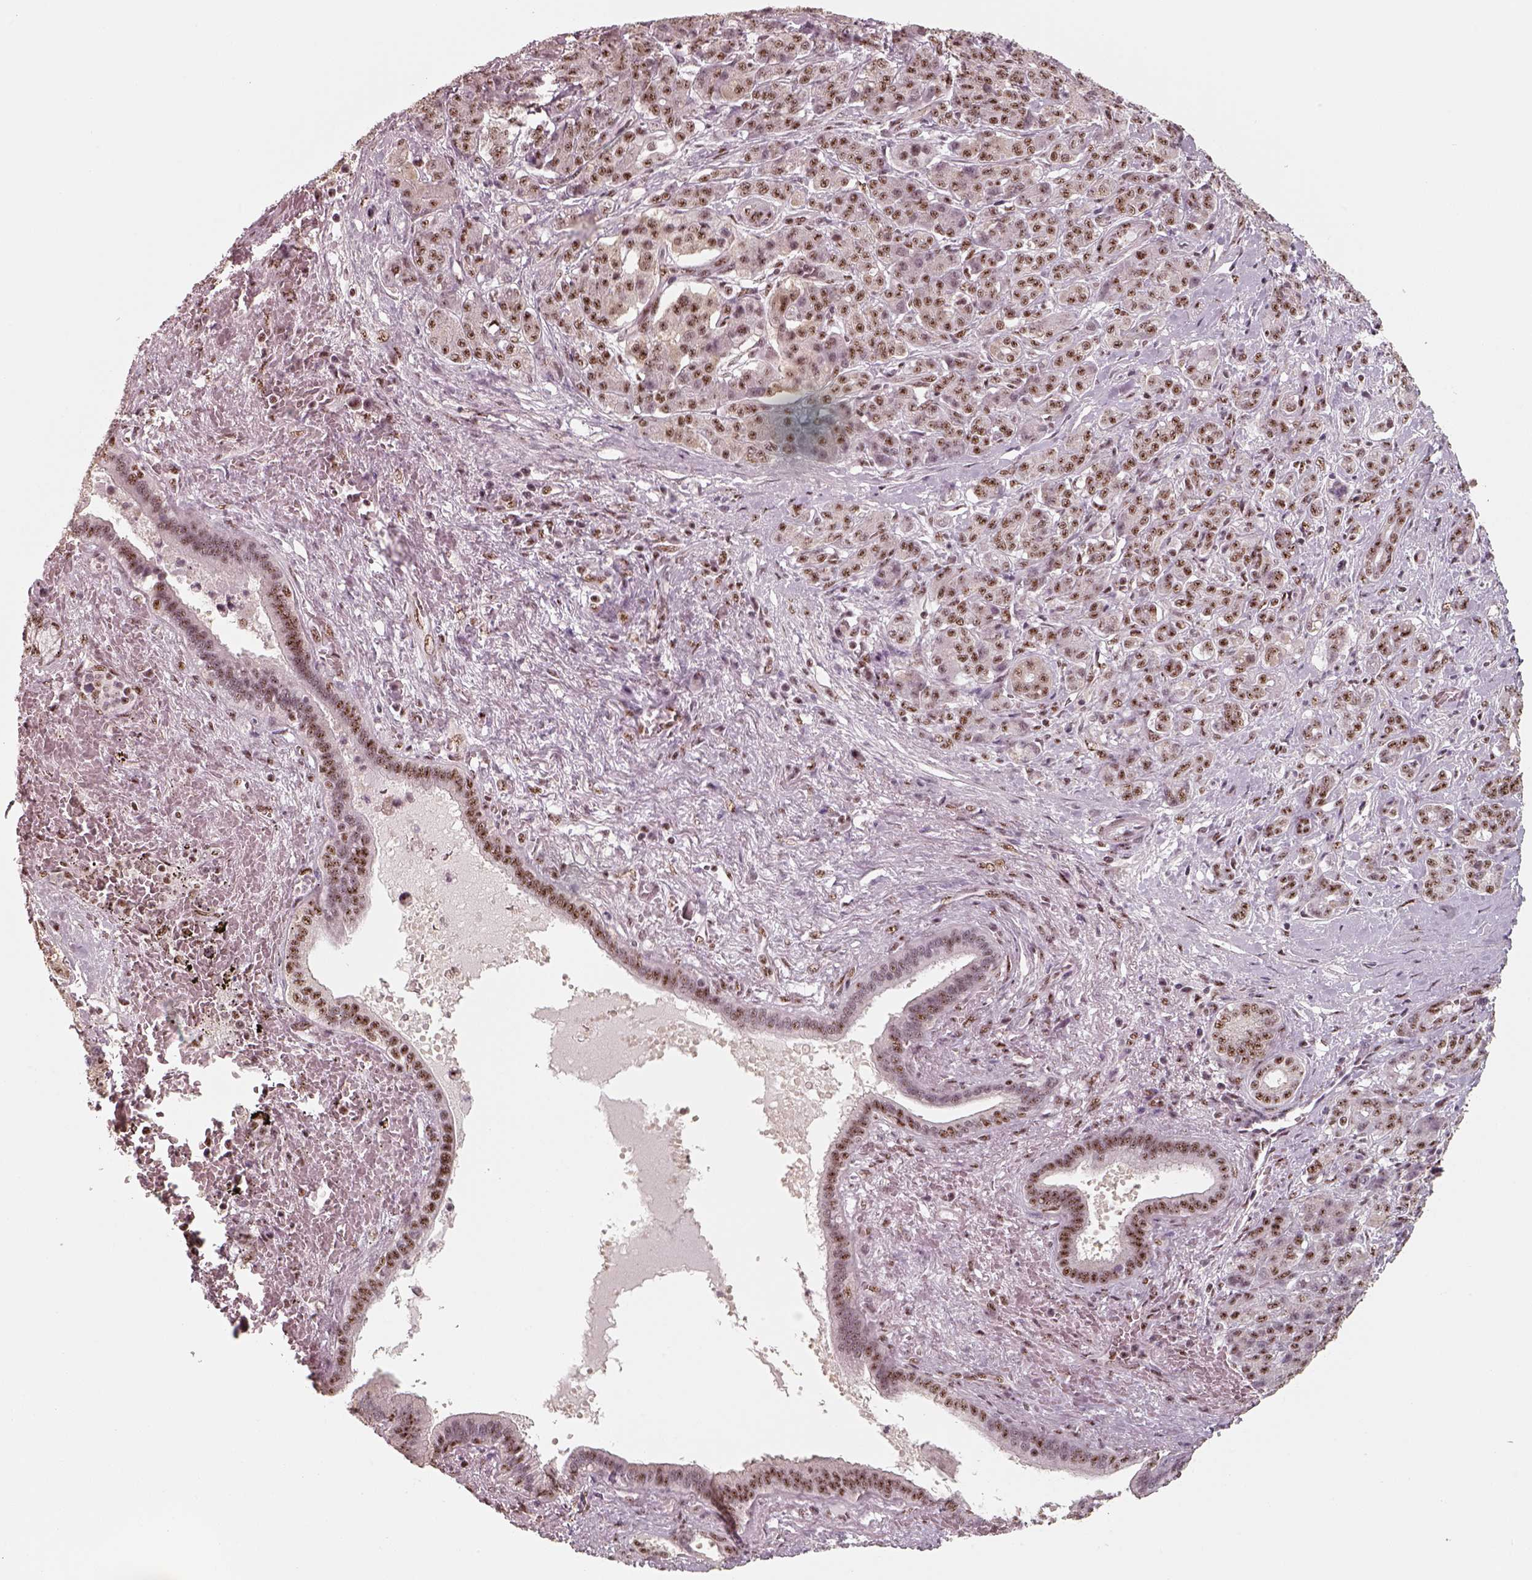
{"staining": {"intensity": "moderate", "quantity": ">75%", "location": "nuclear"}, "tissue": "pancreatic cancer", "cell_type": "Tumor cells", "image_type": "cancer", "snomed": [{"axis": "morphology", "description": "Normal tissue, NOS"}, {"axis": "morphology", "description": "Inflammation, NOS"}, {"axis": "morphology", "description": "Adenocarcinoma, NOS"}, {"axis": "topography", "description": "Pancreas"}], "caption": "High-magnification brightfield microscopy of pancreatic cancer stained with DAB (3,3'-diaminobenzidine) (brown) and counterstained with hematoxylin (blue). tumor cells exhibit moderate nuclear positivity is seen in approximately>75% of cells. (DAB IHC, brown staining for protein, blue staining for nuclei).", "gene": "ATXN7L3", "patient": {"sex": "male", "age": 57}}